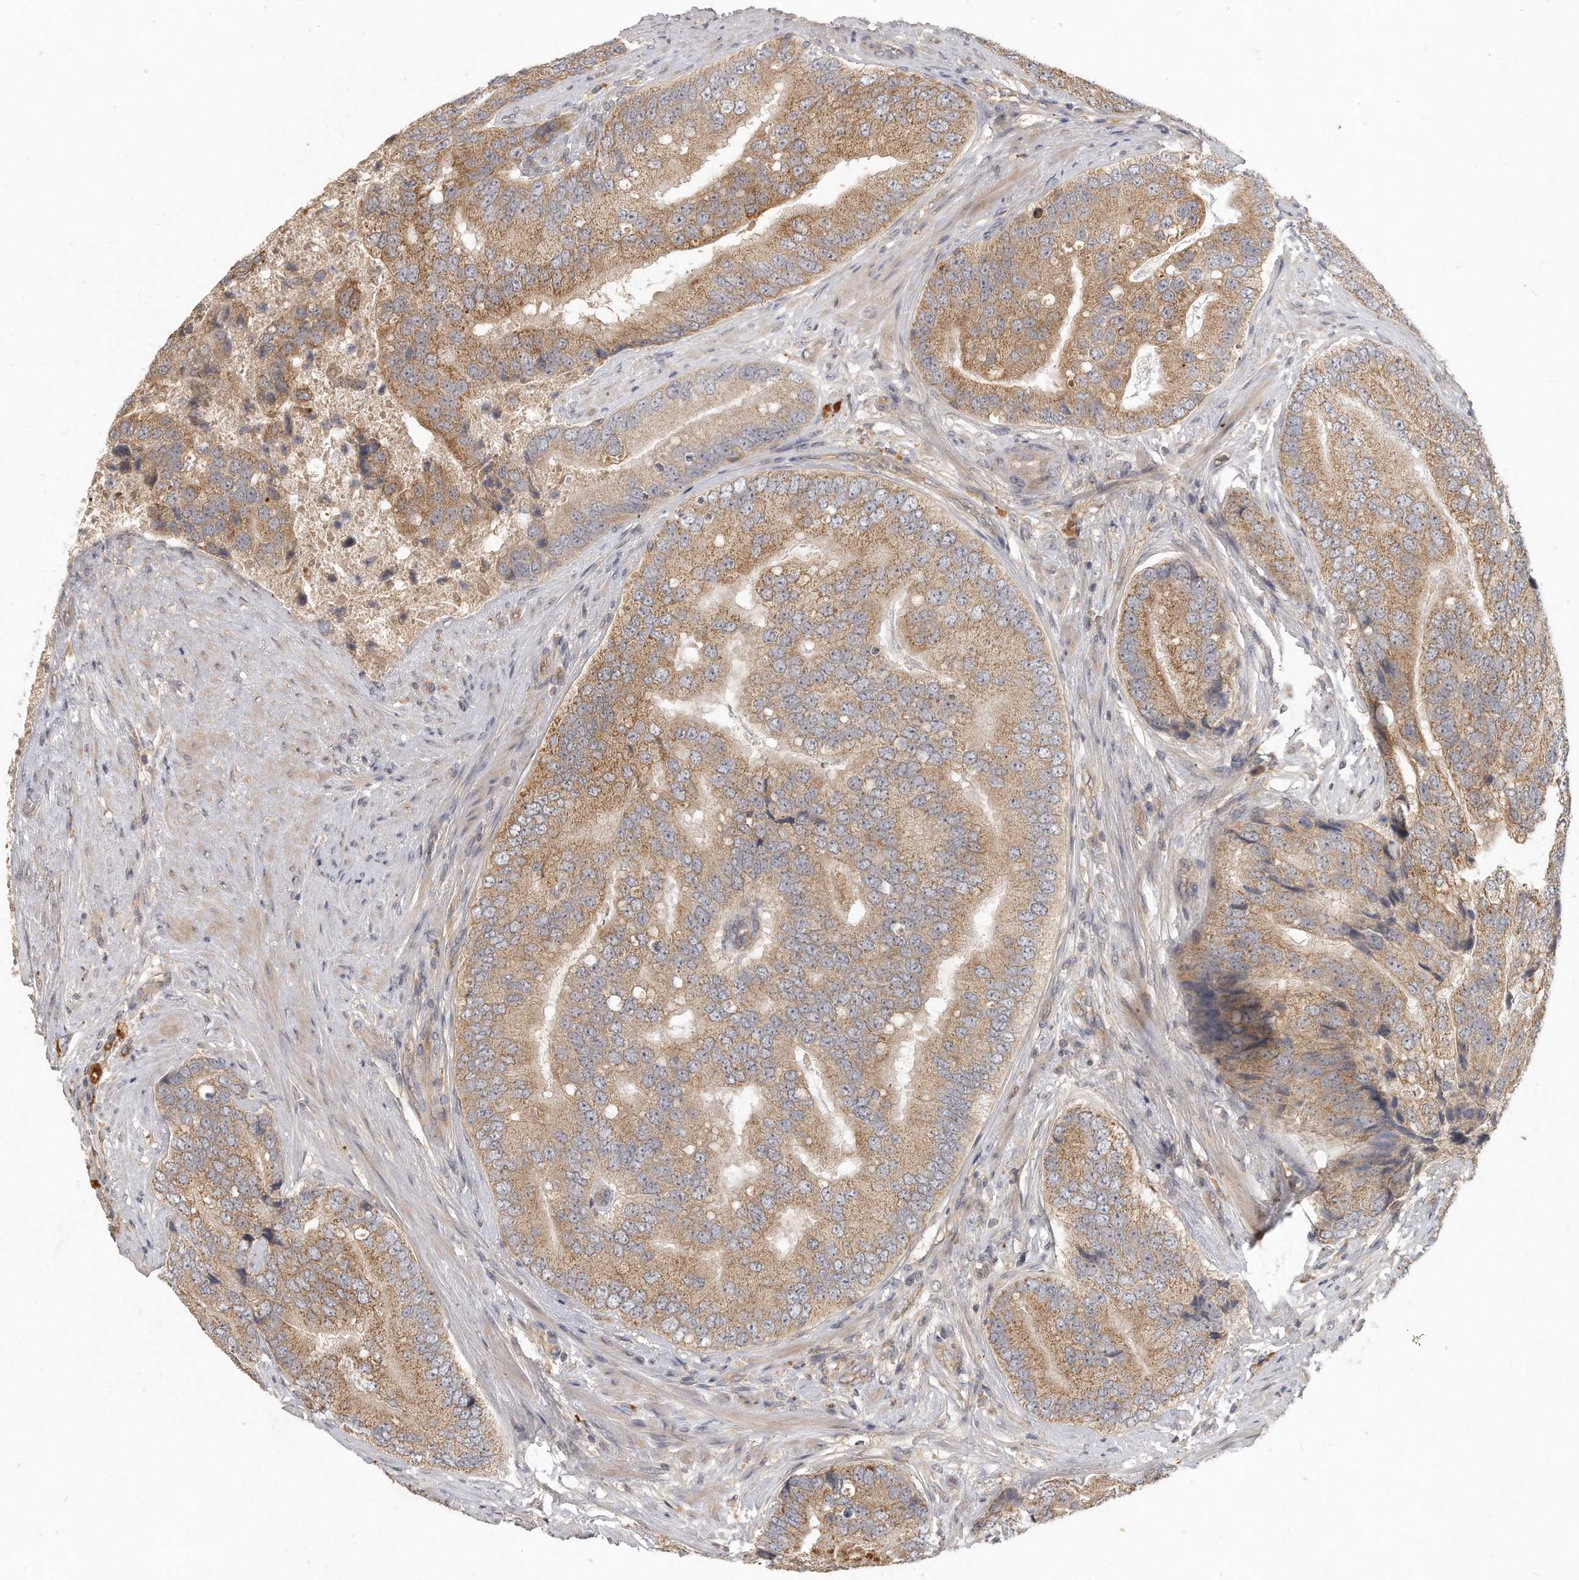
{"staining": {"intensity": "moderate", "quantity": ">75%", "location": "cytoplasmic/membranous"}, "tissue": "prostate cancer", "cell_type": "Tumor cells", "image_type": "cancer", "snomed": [{"axis": "morphology", "description": "Adenocarcinoma, High grade"}, {"axis": "topography", "description": "Prostate"}], "caption": "A brown stain labels moderate cytoplasmic/membranous positivity of a protein in human prostate cancer tumor cells.", "gene": "LGALS8", "patient": {"sex": "male", "age": 70}}